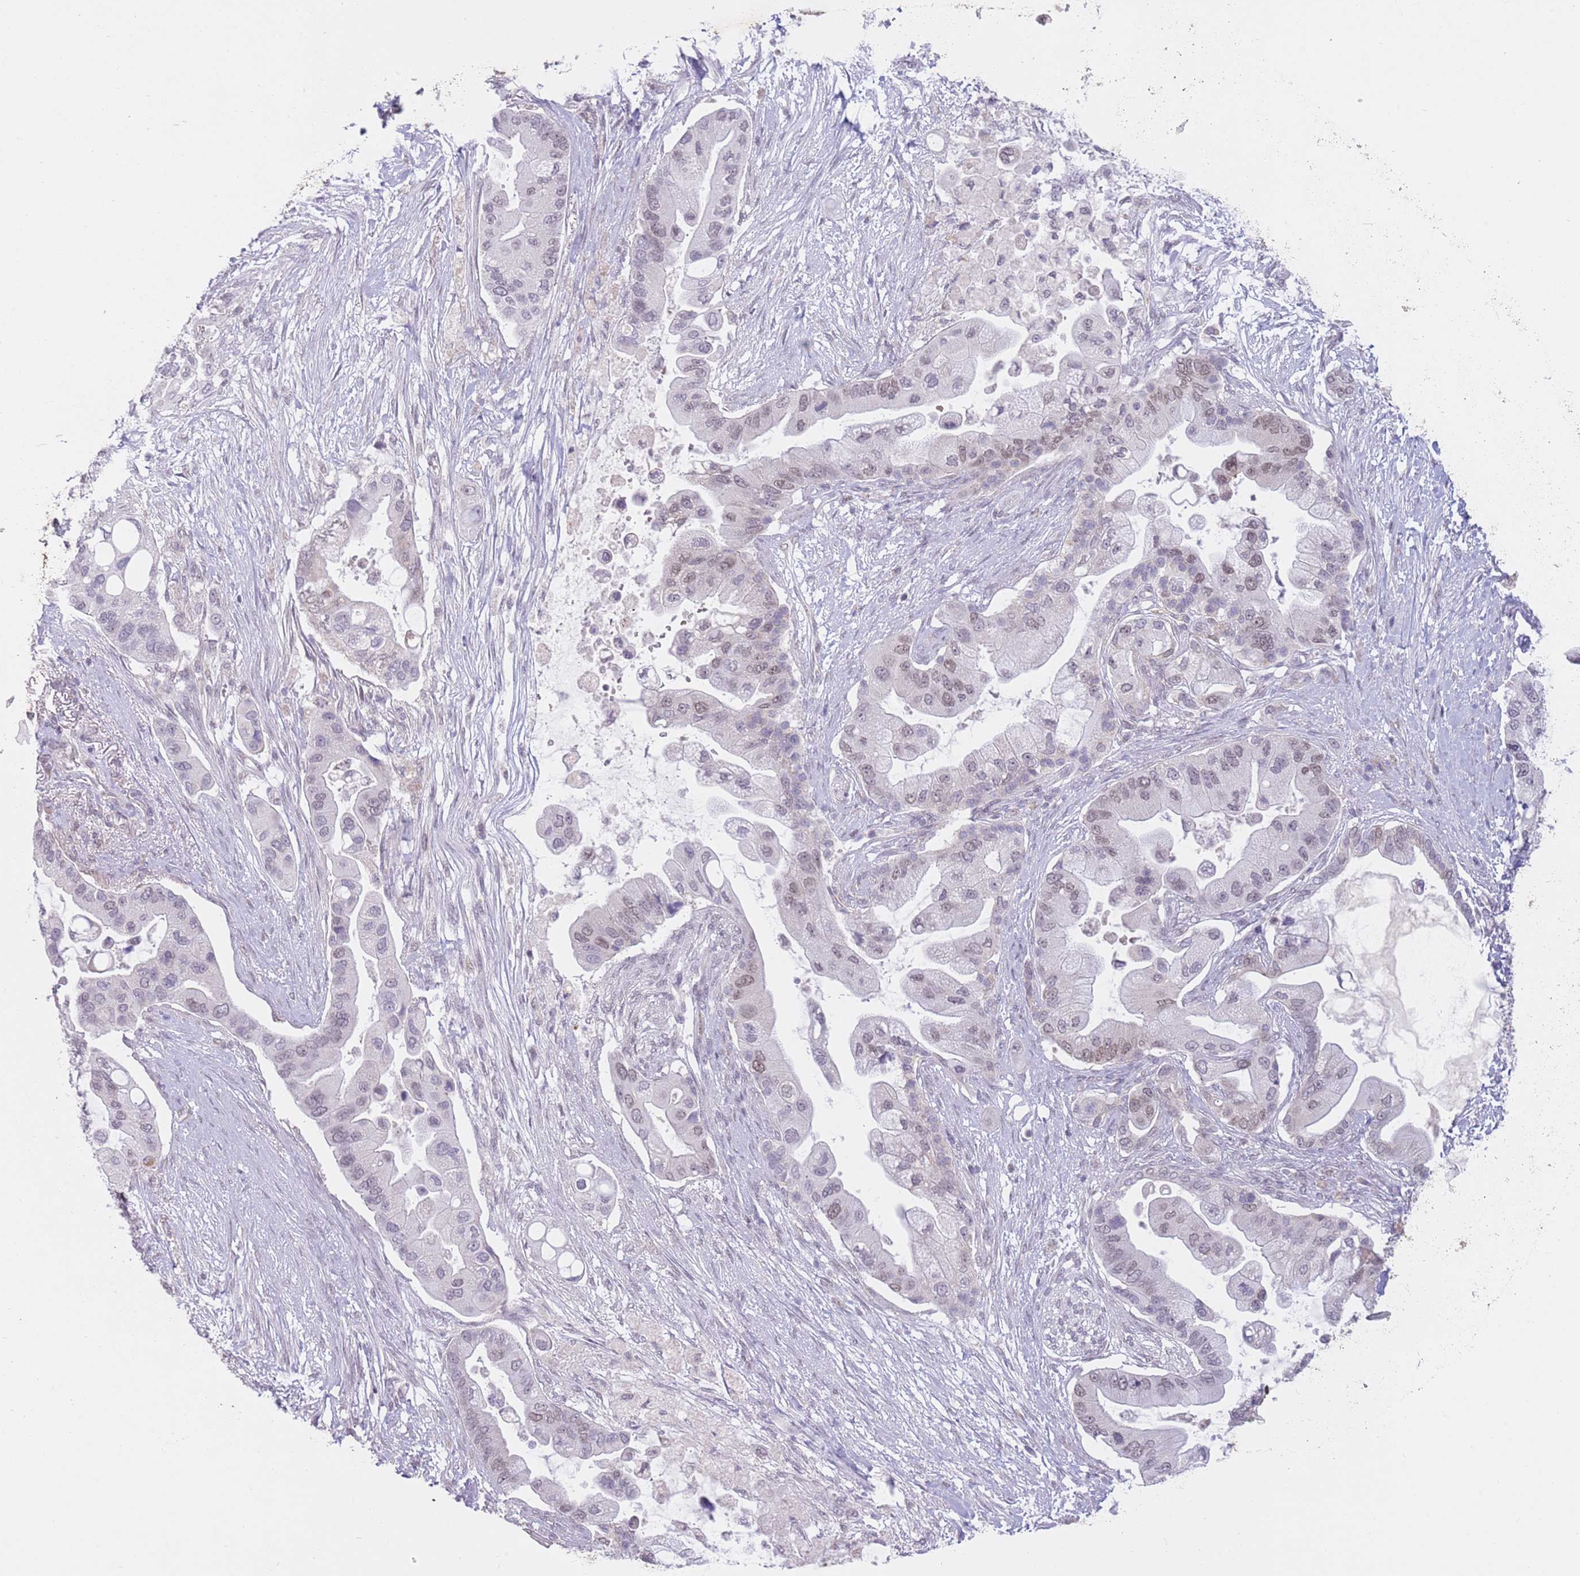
{"staining": {"intensity": "weak", "quantity": "25%-75%", "location": "nuclear"}, "tissue": "pancreatic cancer", "cell_type": "Tumor cells", "image_type": "cancer", "snomed": [{"axis": "morphology", "description": "Adenocarcinoma, NOS"}, {"axis": "topography", "description": "Pancreas"}], "caption": "Weak nuclear expression for a protein is seen in about 25%-75% of tumor cells of pancreatic cancer (adenocarcinoma) using IHC.", "gene": "ZNF574", "patient": {"sex": "male", "age": 57}}